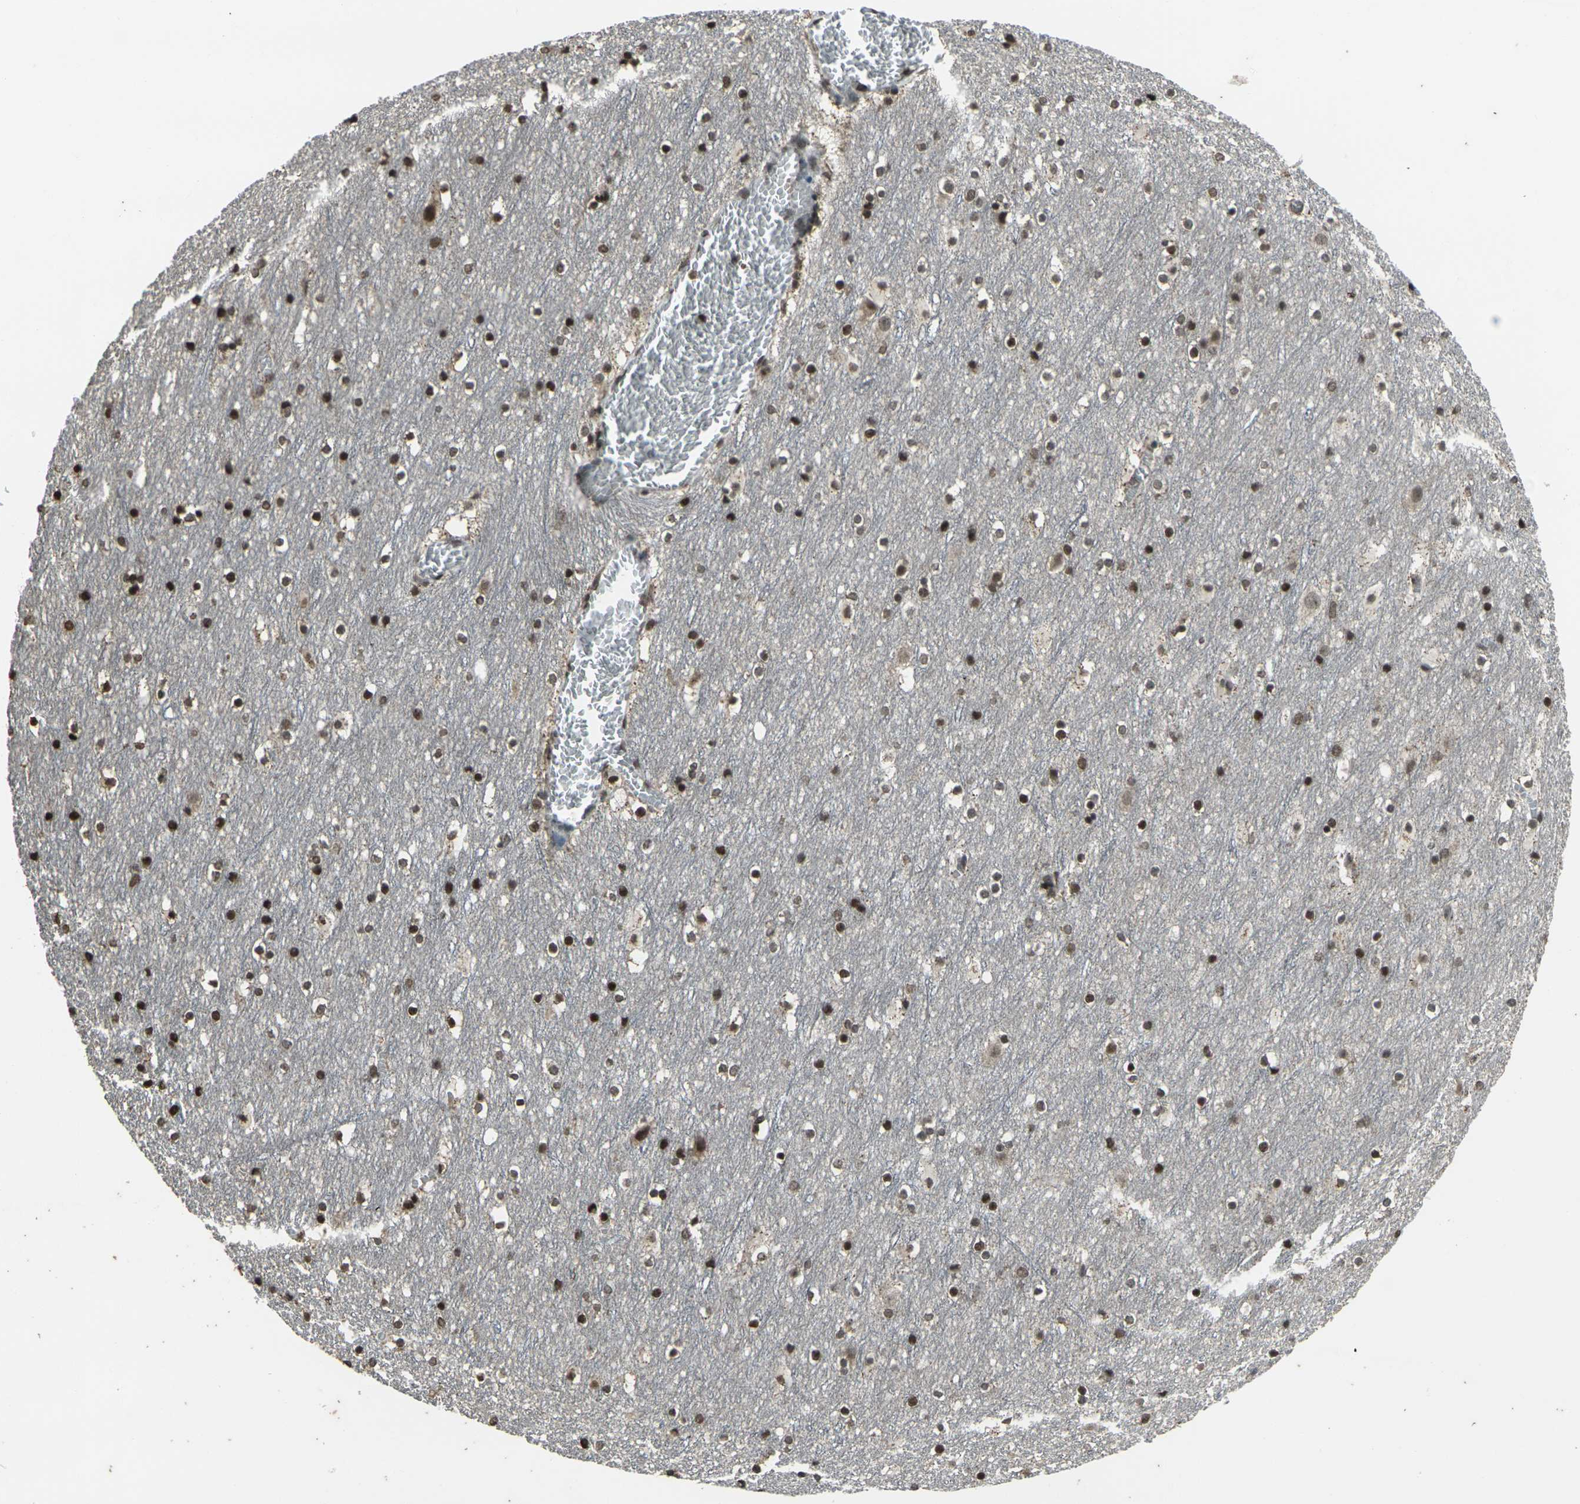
{"staining": {"intensity": "moderate", "quantity": ">75%", "location": "nuclear"}, "tissue": "cerebral cortex", "cell_type": "Endothelial cells", "image_type": "normal", "snomed": [{"axis": "morphology", "description": "Normal tissue, NOS"}, {"axis": "topography", "description": "Cerebral cortex"}], "caption": "Endothelial cells exhibit medium levels of moderate nuclear expression in approximately >75% of cells in unremarkable human cerebral cortex.", "gene": "PRPF8", "patient": {"sex": "male", "age": 45}}